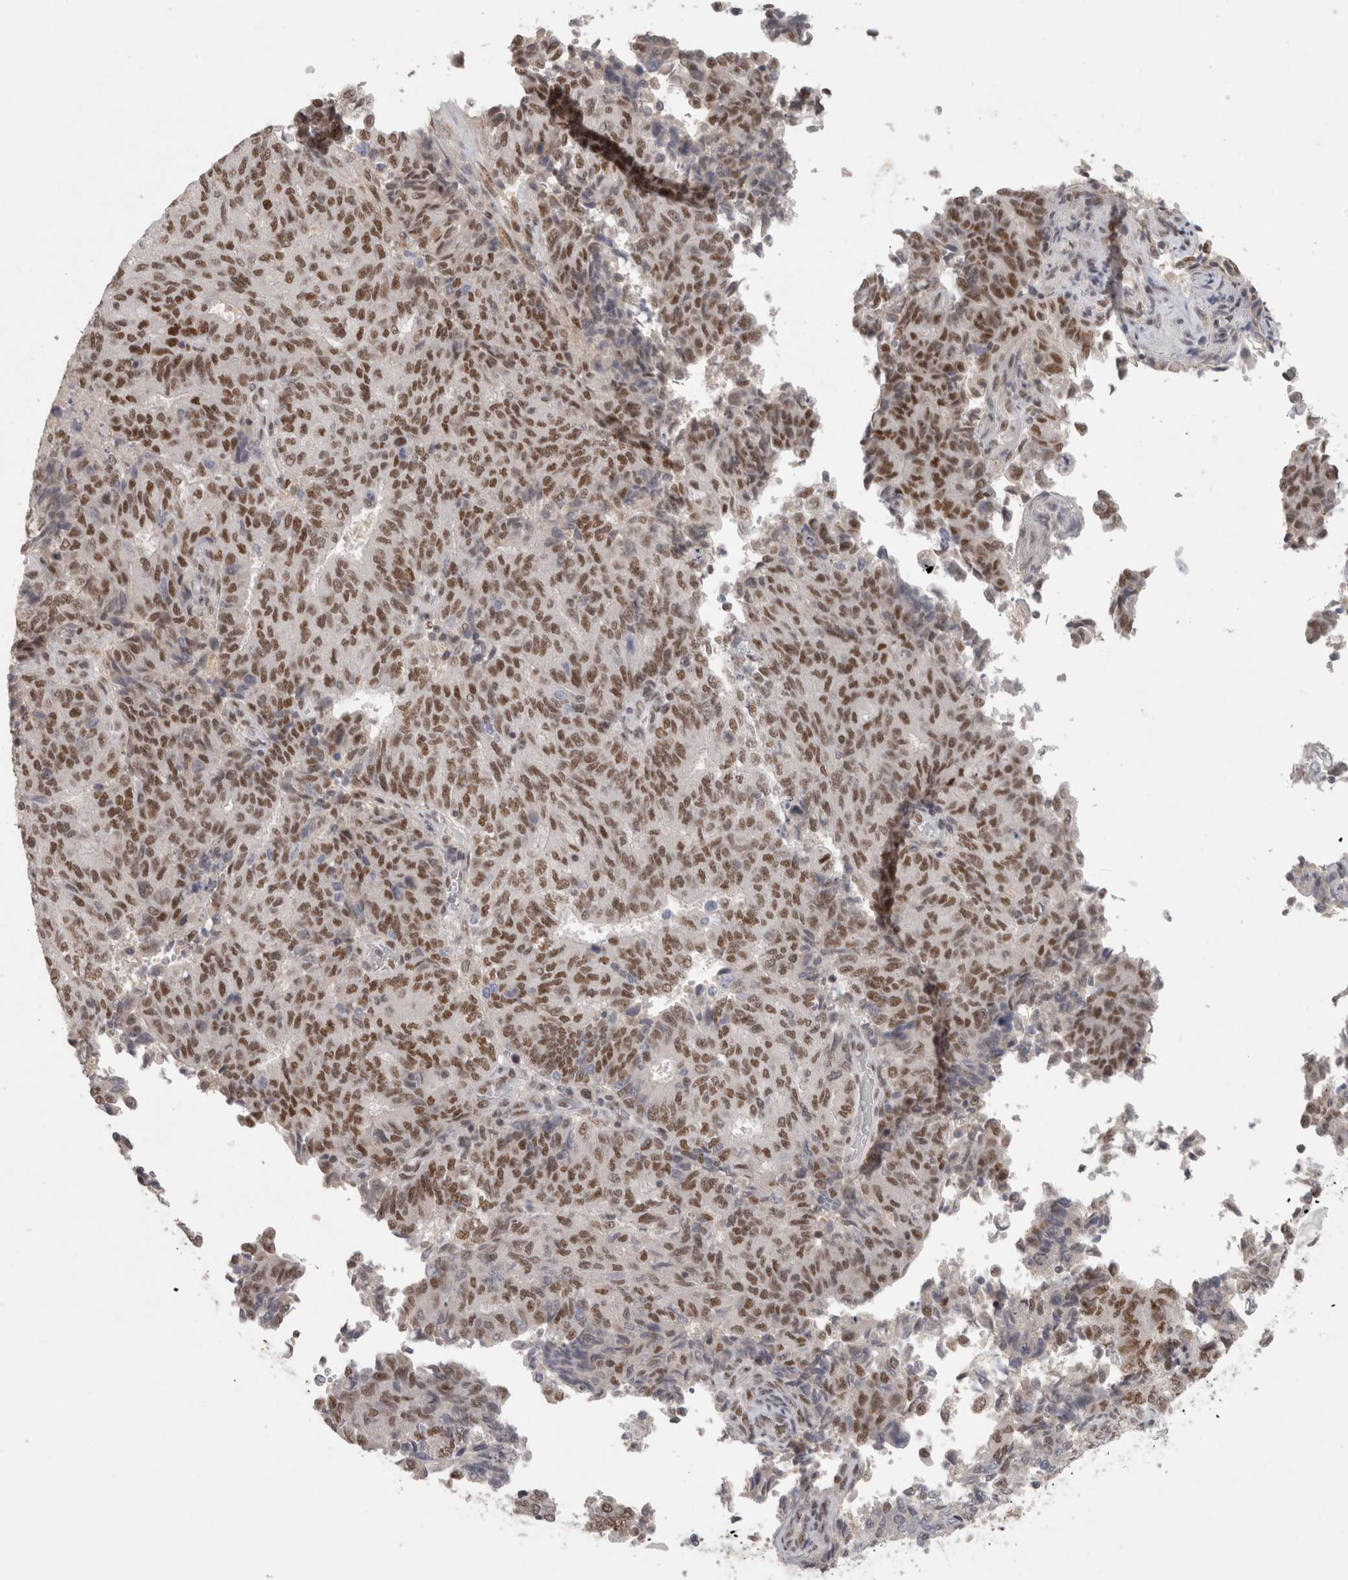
{"staining": {"intensity": "moderate", "quantity": ">75%", "location": "nuclear"}, "tissue": "endometrial cancer", "cell_type": "Tumor cells", "image_type": "cancer", "snomed": [{"axis": "morphology", "description": "Adenocarcinoma, NOS"}, {"axis": "topography", "description": "Endometrium"}], "caption": "A brown stain highlights moderate nuclear positivity of a protein in endometrial cancer (adenocarcinoma) tumor cells.", "gene": "ZNF830", "patient": {"sex": "female", "age": 80}}